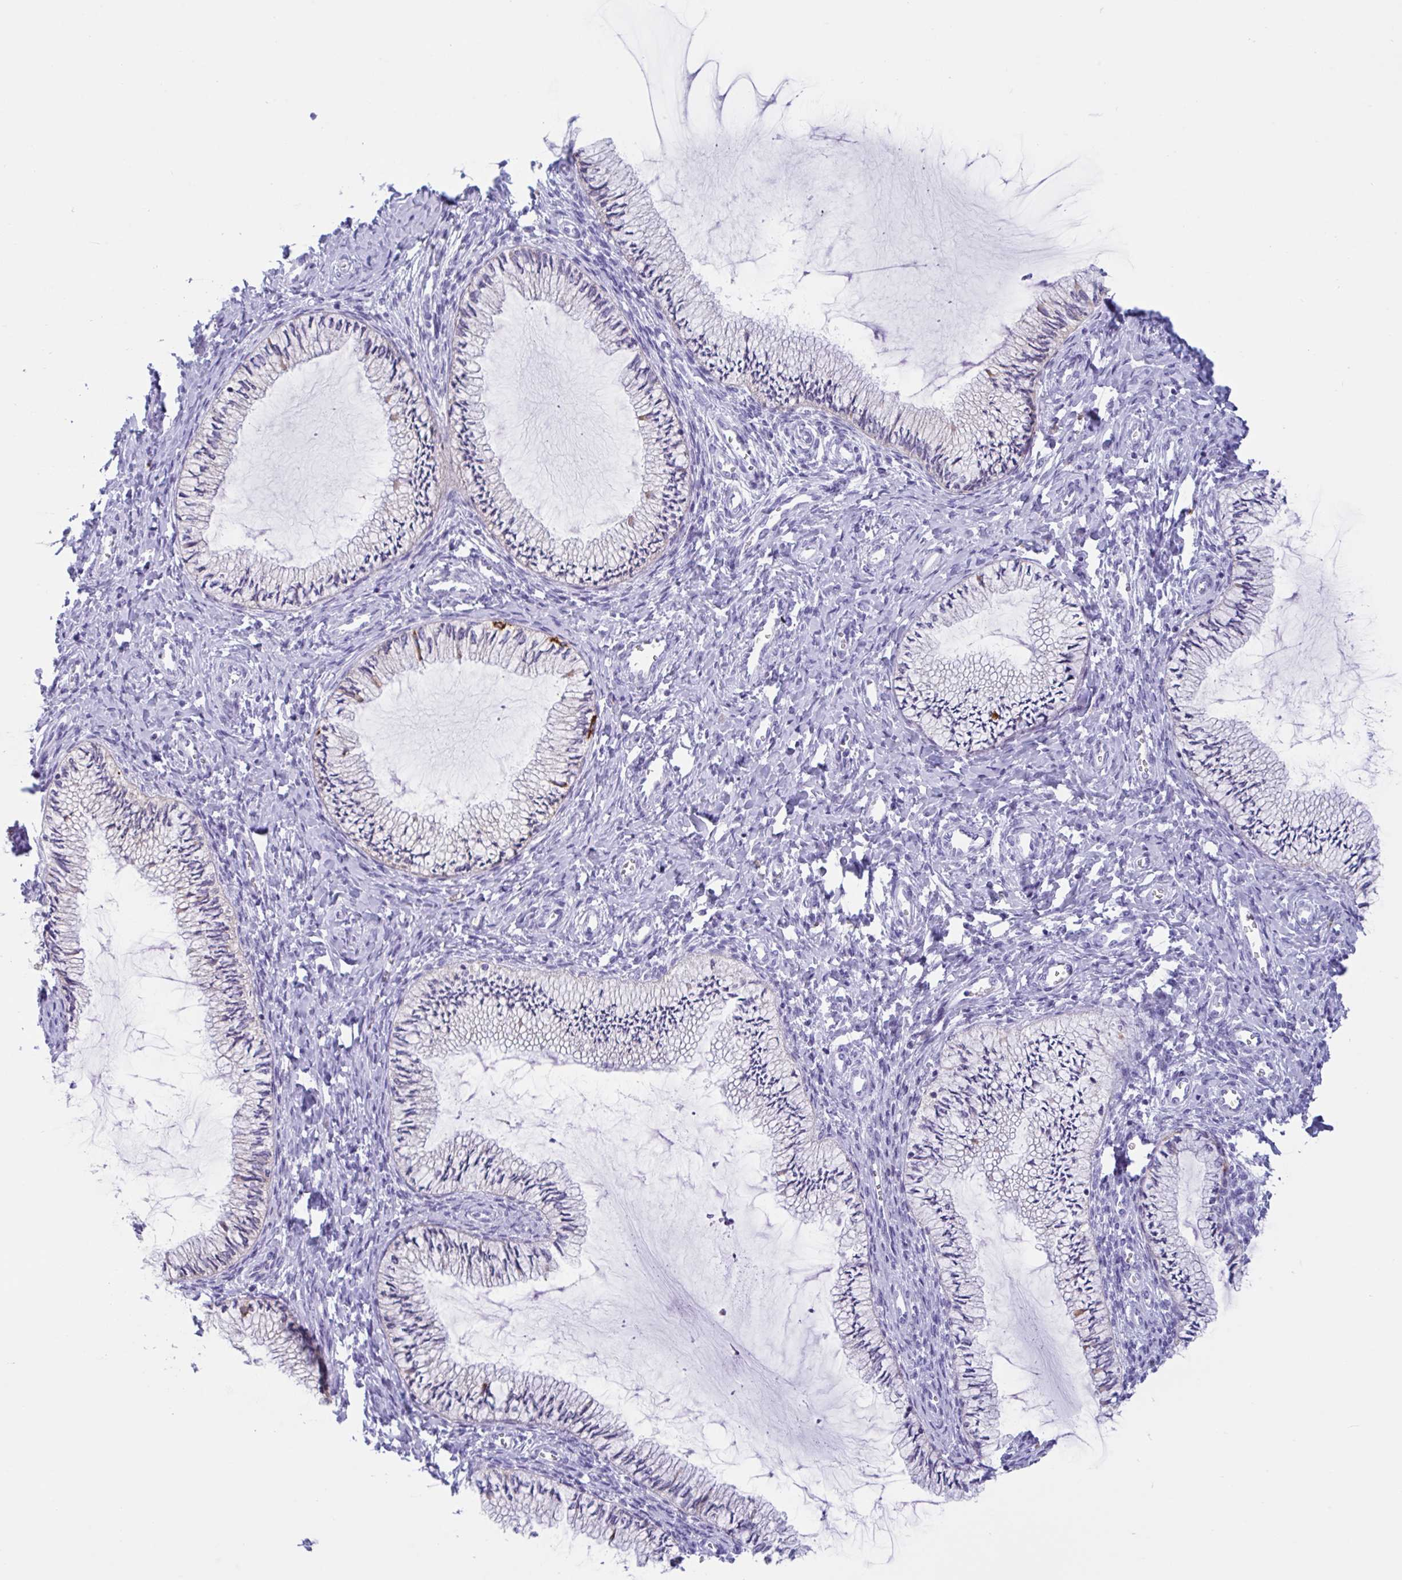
{"staining": {"intensity": "weak", "quantity": "<25%", "location": "cytoplasmic/membranous"}, "tissue": "cervix", "cell_type": "Glandular cells", "image_type": "normal", "snomed": [{"axis": "morphology", "description": "Normal tissue, NOS"}, {"axis": "topography", "description": "Cervix"}], "caption": "This is a image of immunohistochemistry staining of benign cervix, which shows no staining in glandular cells.", "gene": "DTWD2", "patient": {"sex": "female", "age": 24}}